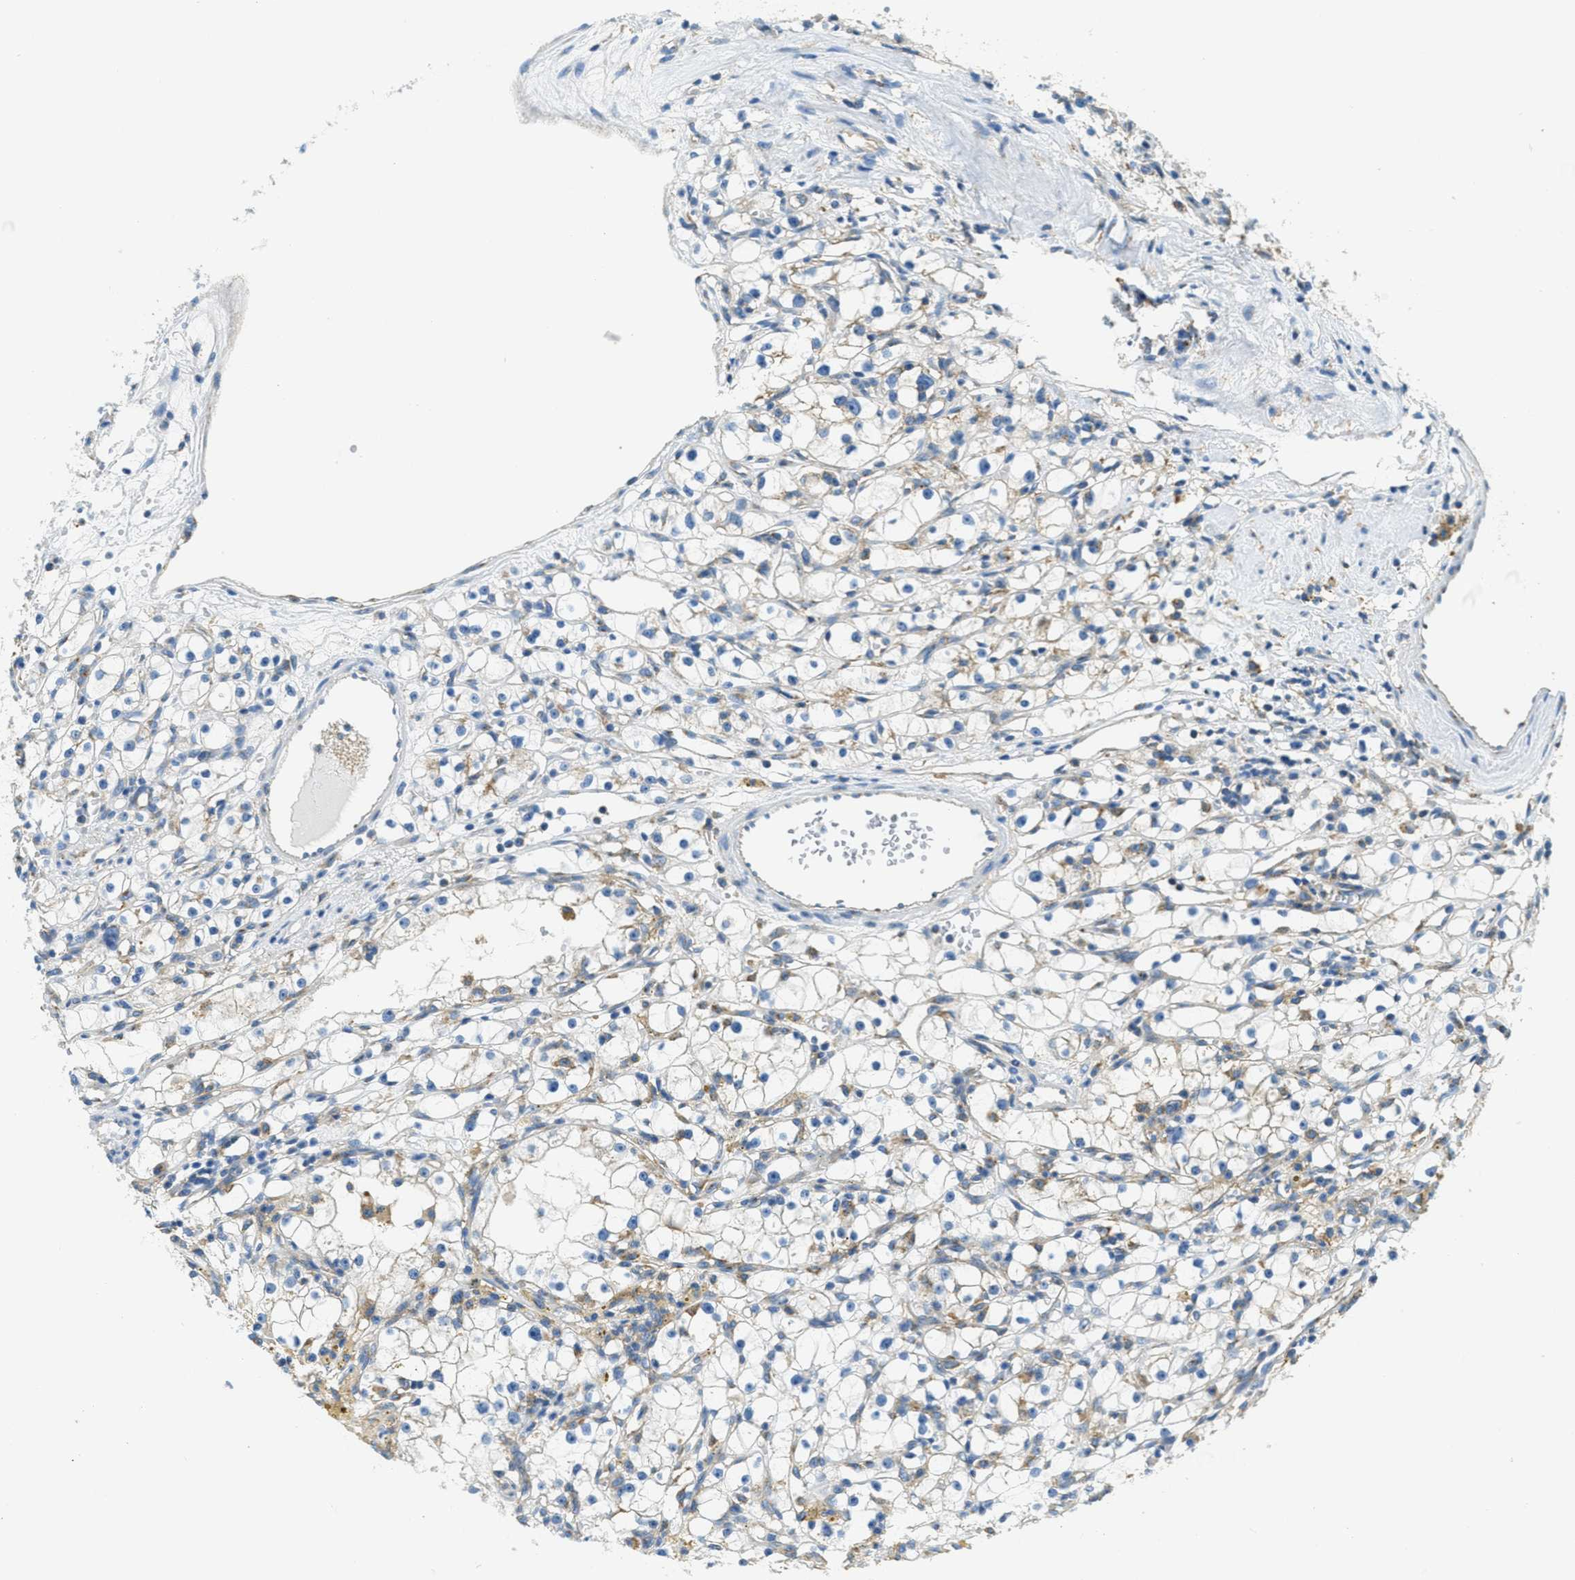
{"staining": {"intensity": "weak", "quantity": "<25%", "location": "cytoplasmic/membranous"}, "tissue": "renal cancer", "cell_type": "Tumor cells", "image_type": "cancer", "snomed": [{"axis": "morphology", "description": "Adenocarcinoma, NOS"}, {"axis": "topography", "description": "Kidney"}], "caption": "Renal cancer was stained to show a protein in brown. There is no significant expression in tumor cells. (DAB immunohistochemistry with hematoxylin counter stain).", "gene": "AP2B1", "patient": {"sex": "male", "age": 56}}